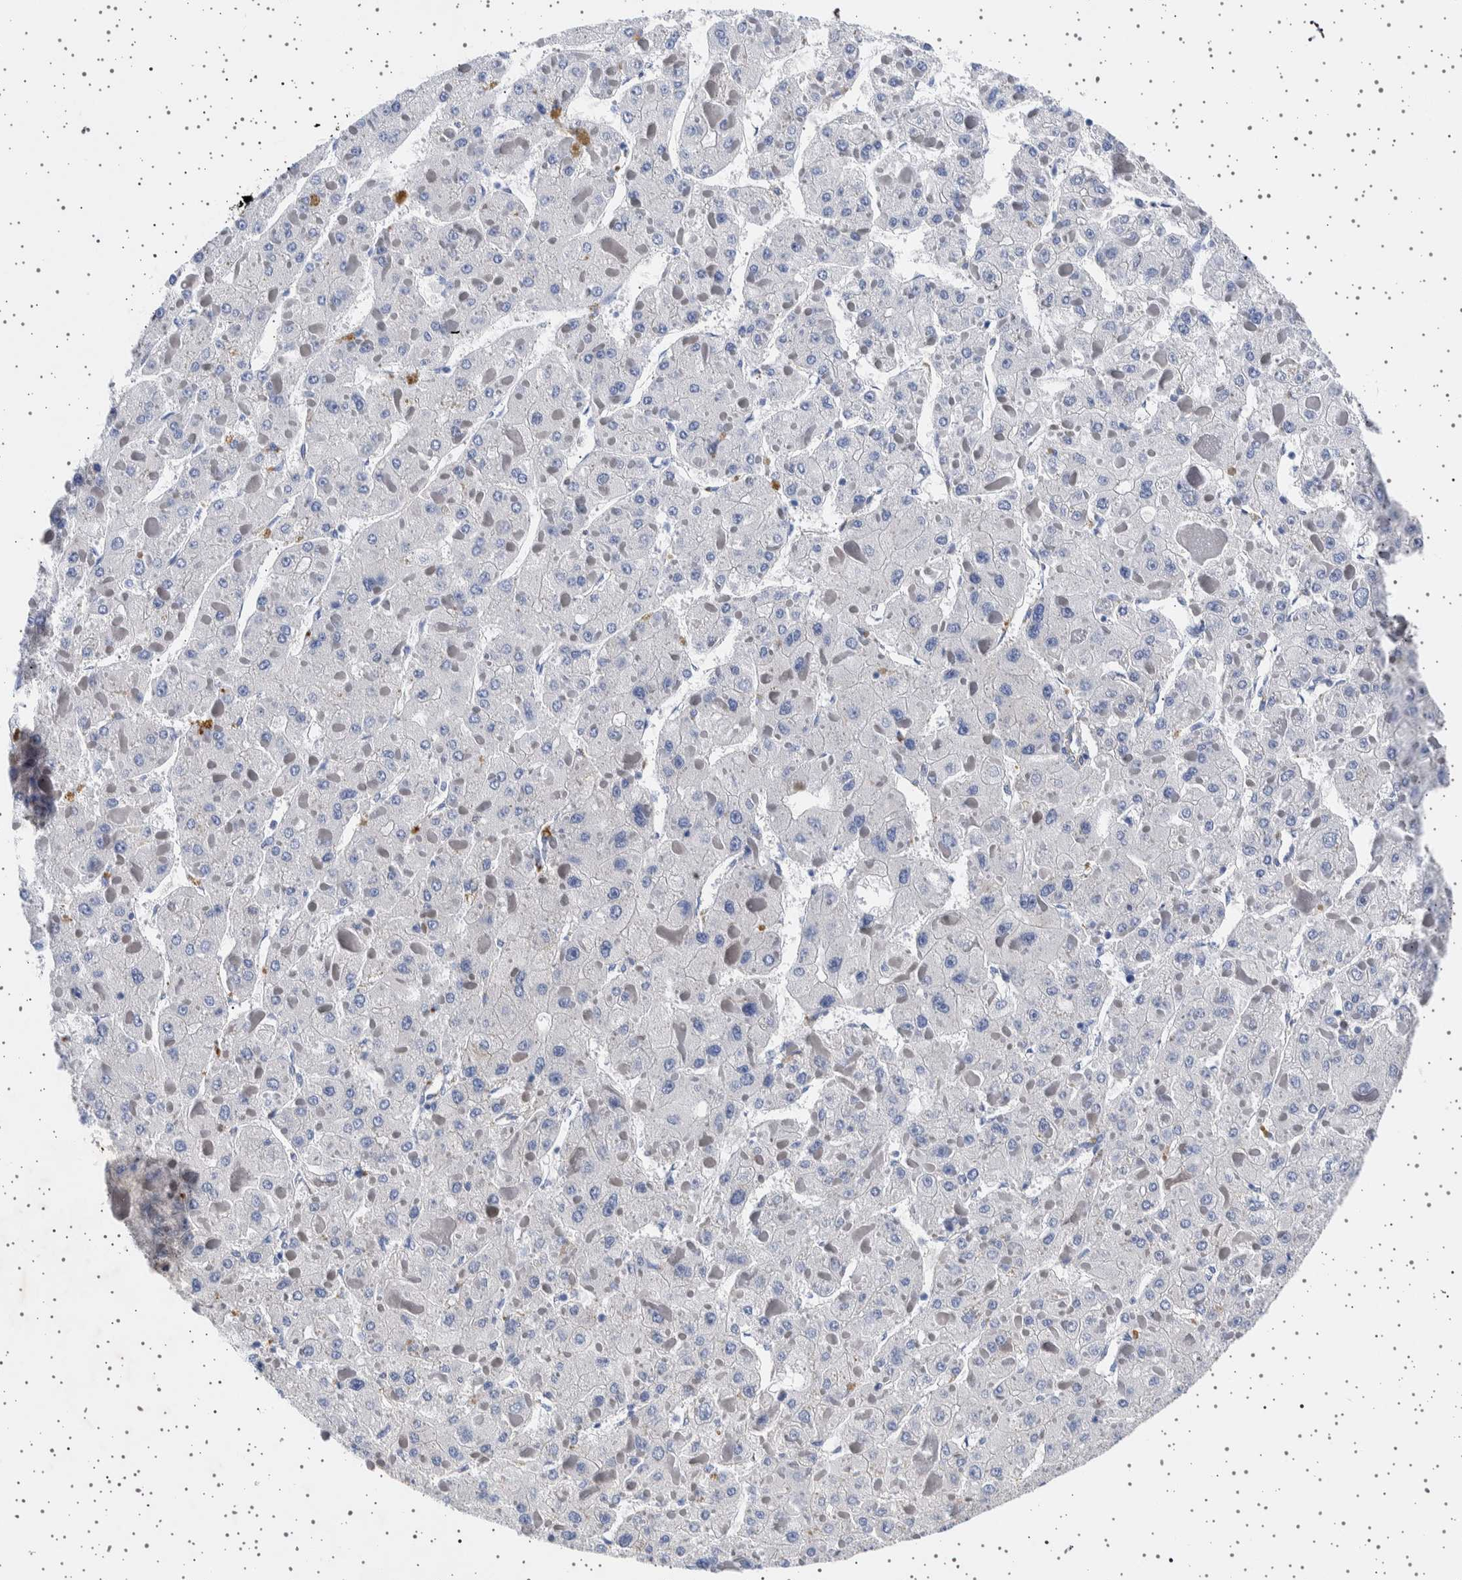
{"staining": {"intensity": "negative", "quantity": "none", "location": "none"}, "tissue": "liver cancer", "cell_type": "Tumor cells", "image_type": "cancer", "snomed": [{"axis": "morphology", "description": "Carcinoma, Hepatocellular, NOS"}, {"axis": "topography", "description": "Liver"}], "caption": "Image shows no protein staining in tumor cells of liver cancer (hepatocellular carcinoma) tissue.", "gene": "SEPTIN4", "patient": {"sex": "female", "age": 73}}